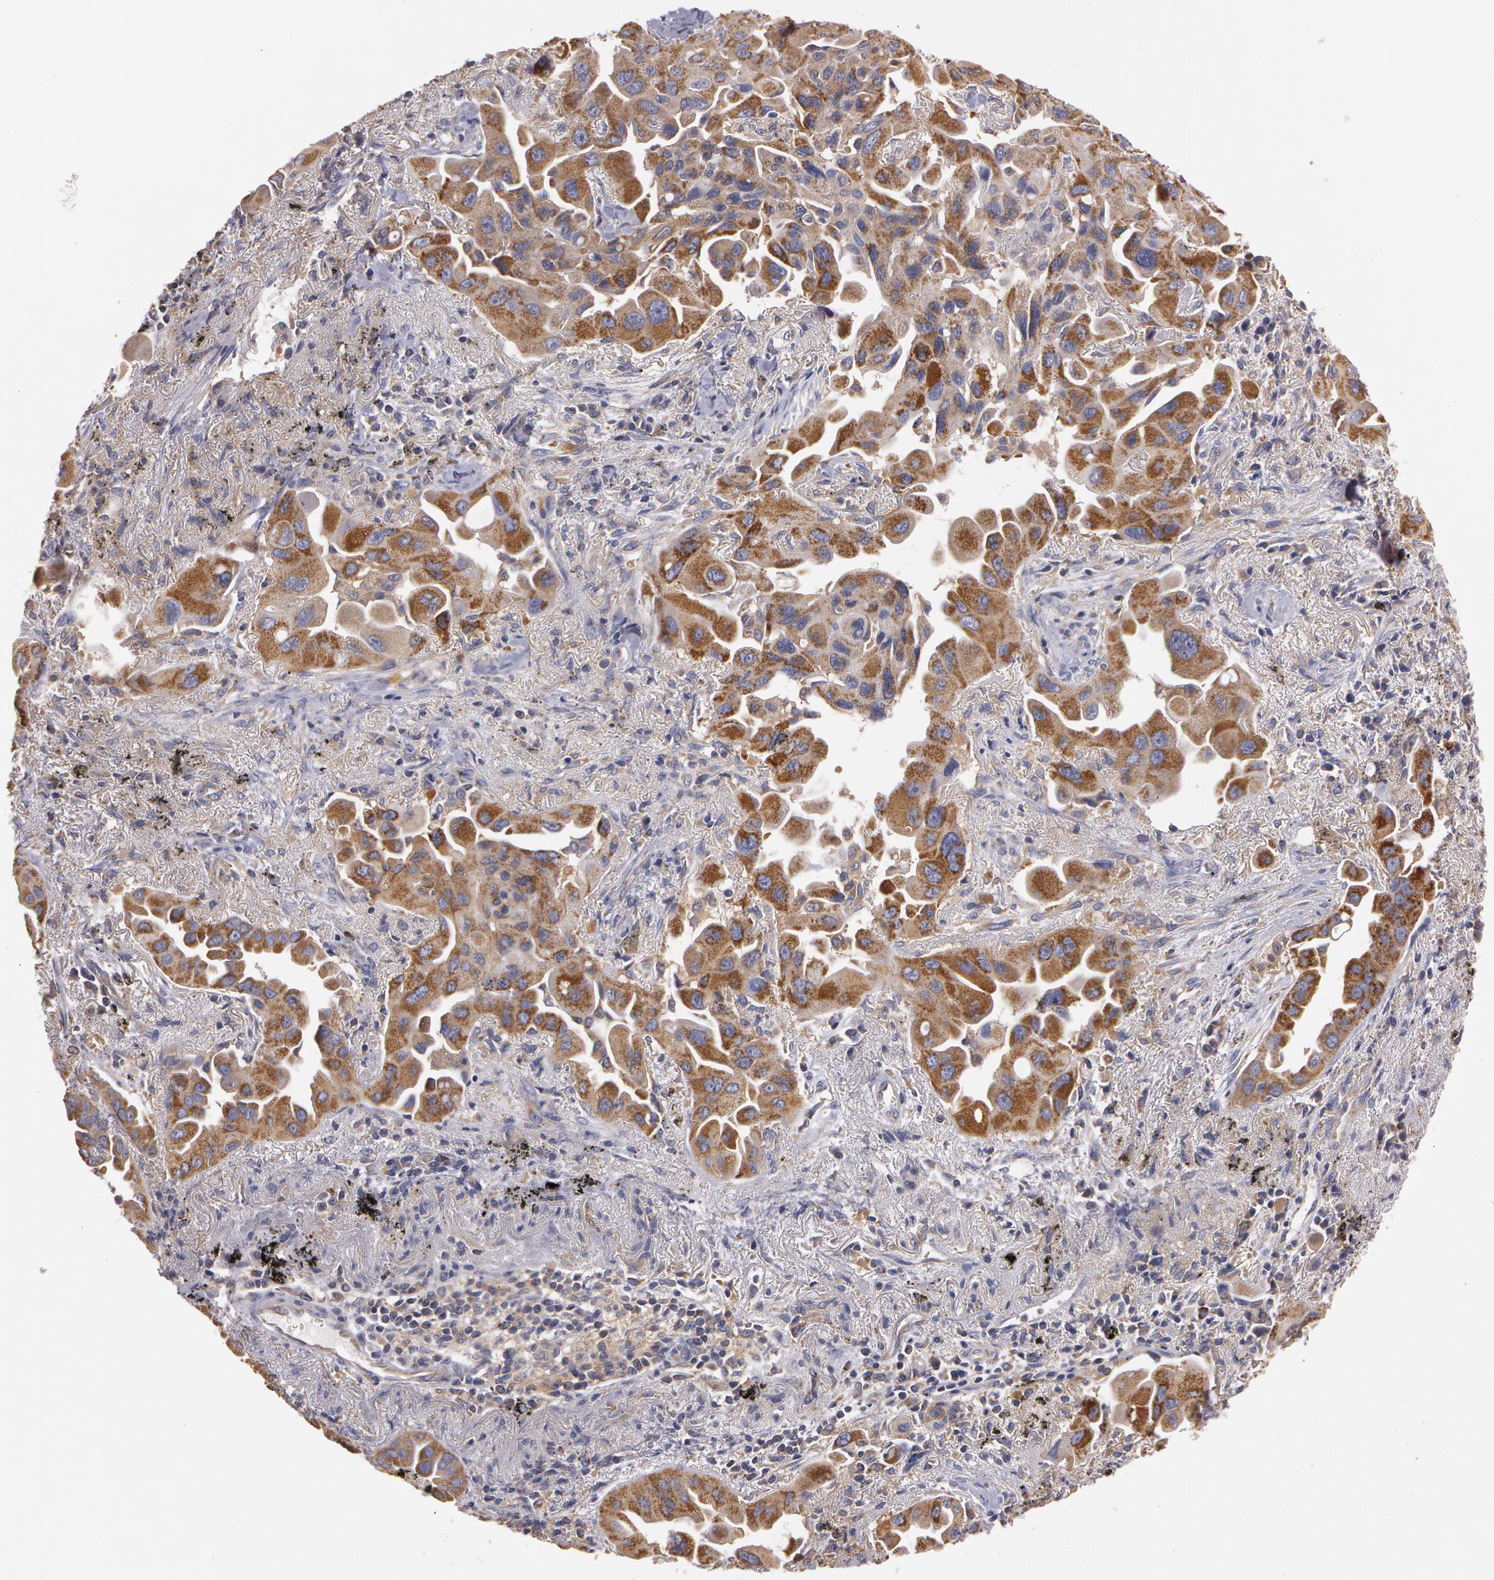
{"staining": {"intensity": "moderate", "quantity": ">75%", "location": "cytoplasmic/membranous"}, "tissue": "lung cancer", "cell_type": "Tumor cells", "image_type": "cancer", "snomed": [{"axis": "morphology", "description": "Adenocarcinoma, NOS"}, {"axis": "topography", "description": "Lung"}], "caption": "This micrograph displays lung cancer (adenocarcinoma) stained with immunohistochemistry to label a protein in brown. The cytoplasmic/membranous of tumor cells show moderate positivity for the protein. Nuclei are counter-stained blue.", "gene": "NEK9", "patient": {"sex": "male", "age": 68}}